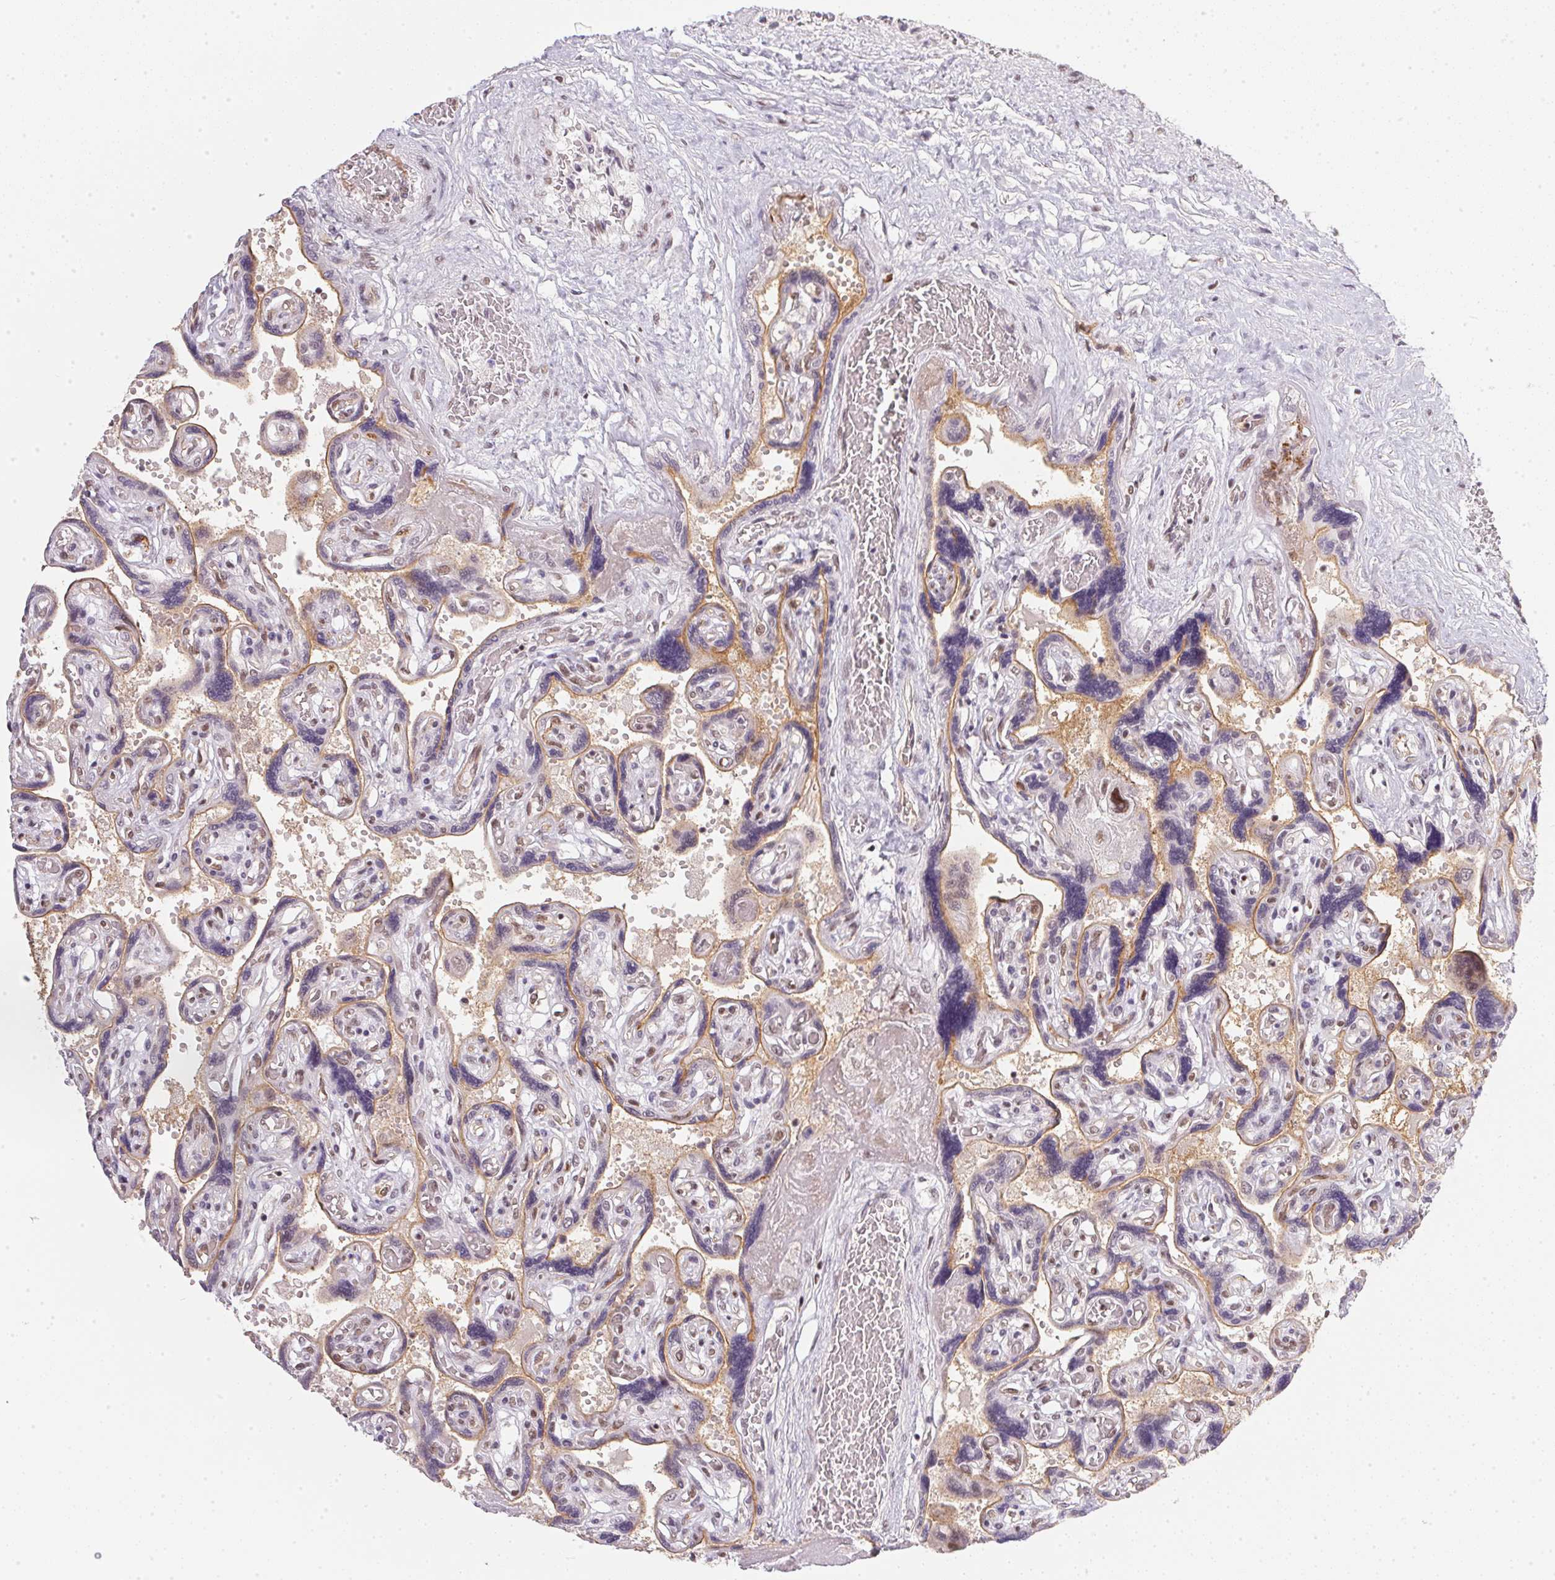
{"staining": {"intensity": "moderate", "quantity": ">75%", "location": "nuclear"}, "tissue": "placenta", "cell_type": "Decidual cells", "image_type": "normal", "snomed": [{"axis": "morphology", "description": "Normal tissue, NOS"}, {"axis": "topography", "description": "Placenta"}], "caption": "This micrograph exhibits immunohistochemistry staining of benign placenta, with medium moderate nuclear expression in about >75% of decidual cells.", "gene": "SRSF7", "patient": {"sex": "female", "age": 32}}